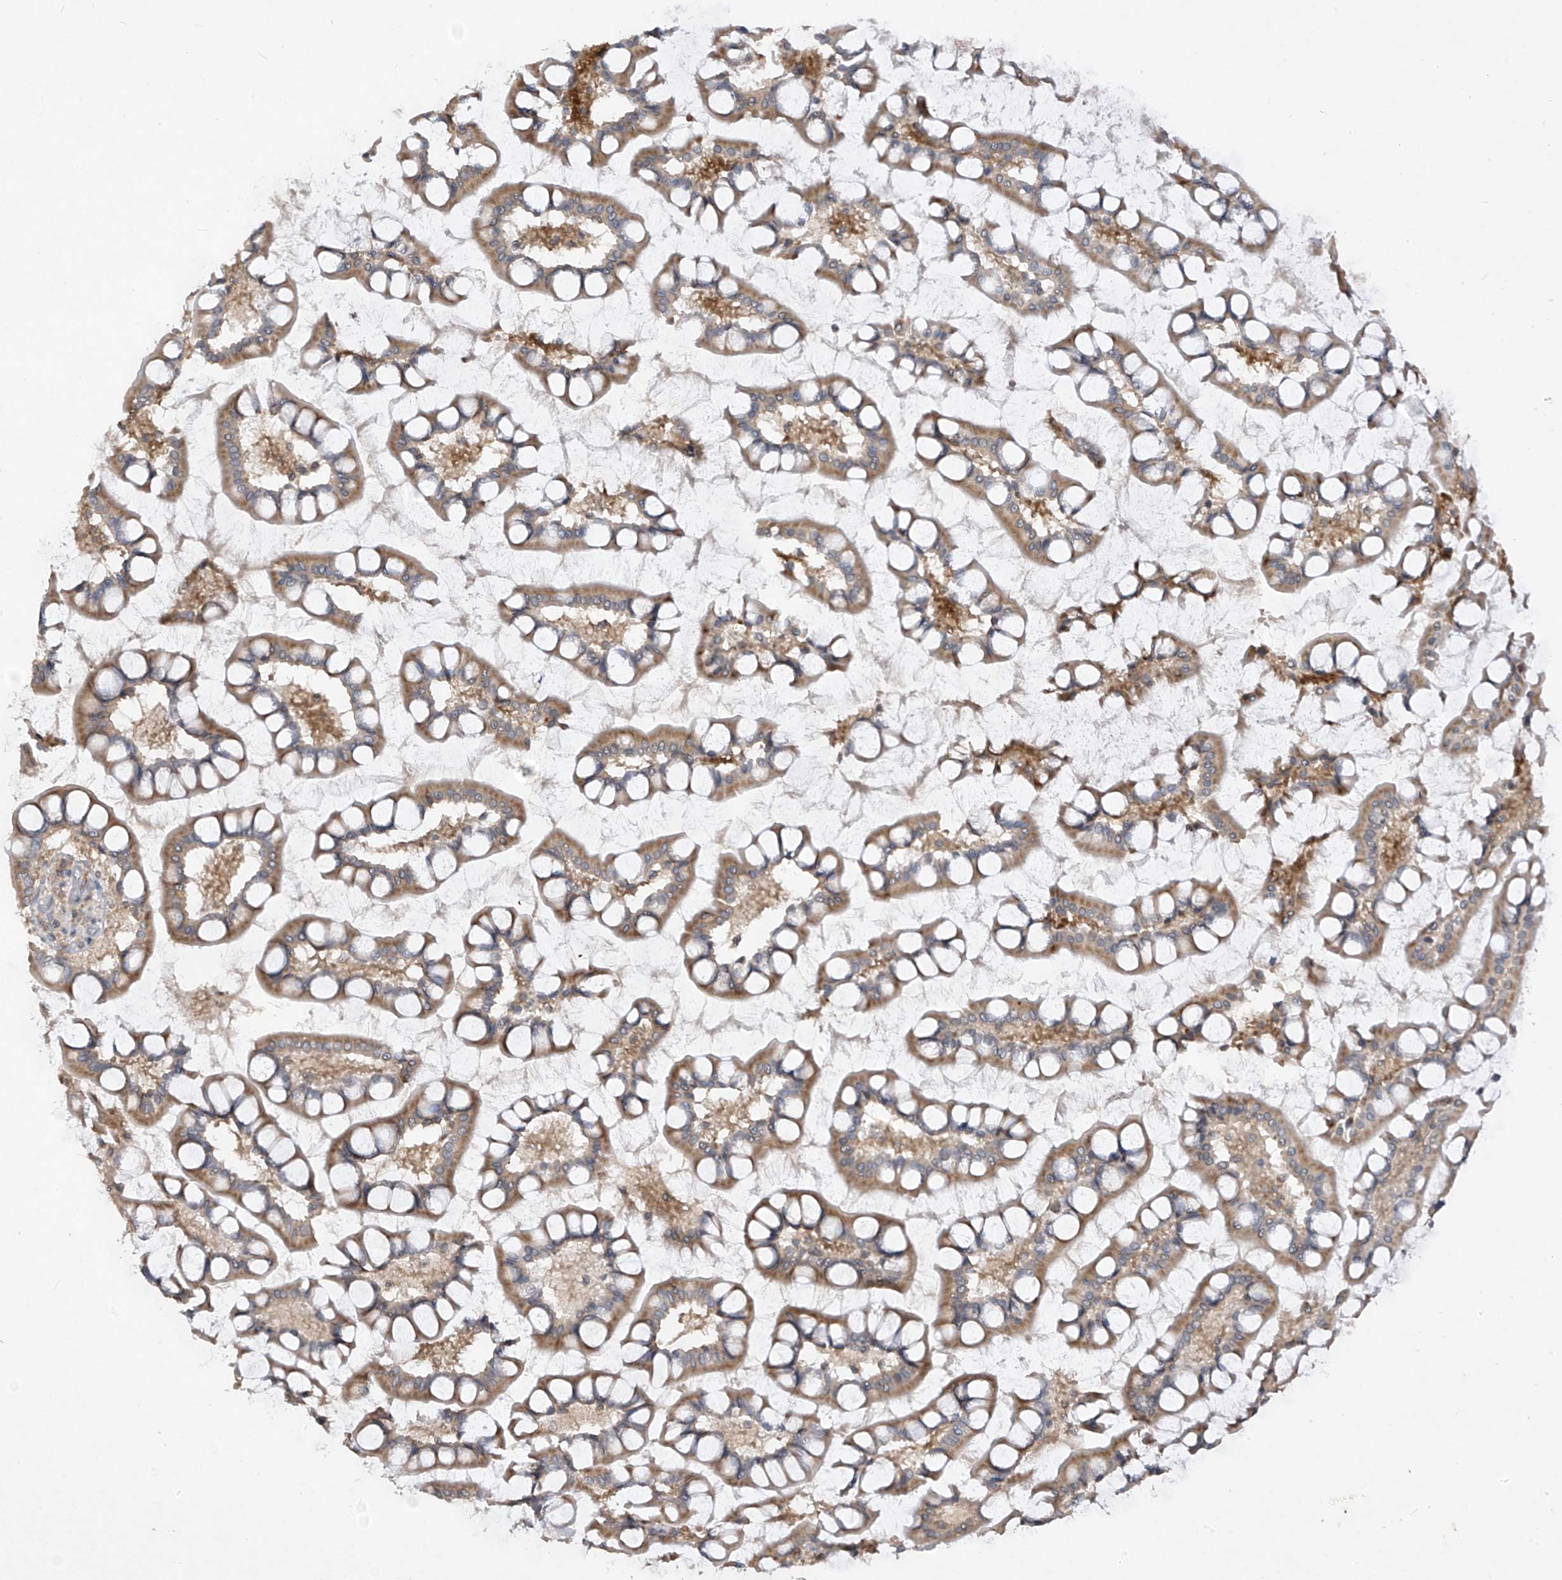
{"staining": {"intensity": "moderate", "quantity": ">75%", "location": "cytoplasmic/membranous"}, "tissue": "small intestine", "cell_type": "Glandular cells", "image_type": "normal", "snomed": [{"axis": "morphology", "description": "Normal tissue, NOS"}, {"axis": "topography", "description": "Small intestine"}], "caption": "Immunohistochemistry (IHC) of unremarkable small intestine demonstrates medium levels of moderate cytoplasmic/membranous expression in about >75% of glandular cells. (DAB IHC, brown staining for protein, blue staining for nuclei).", "gene": "RPL34", "patient": {"sex": "male", "age": 52}}